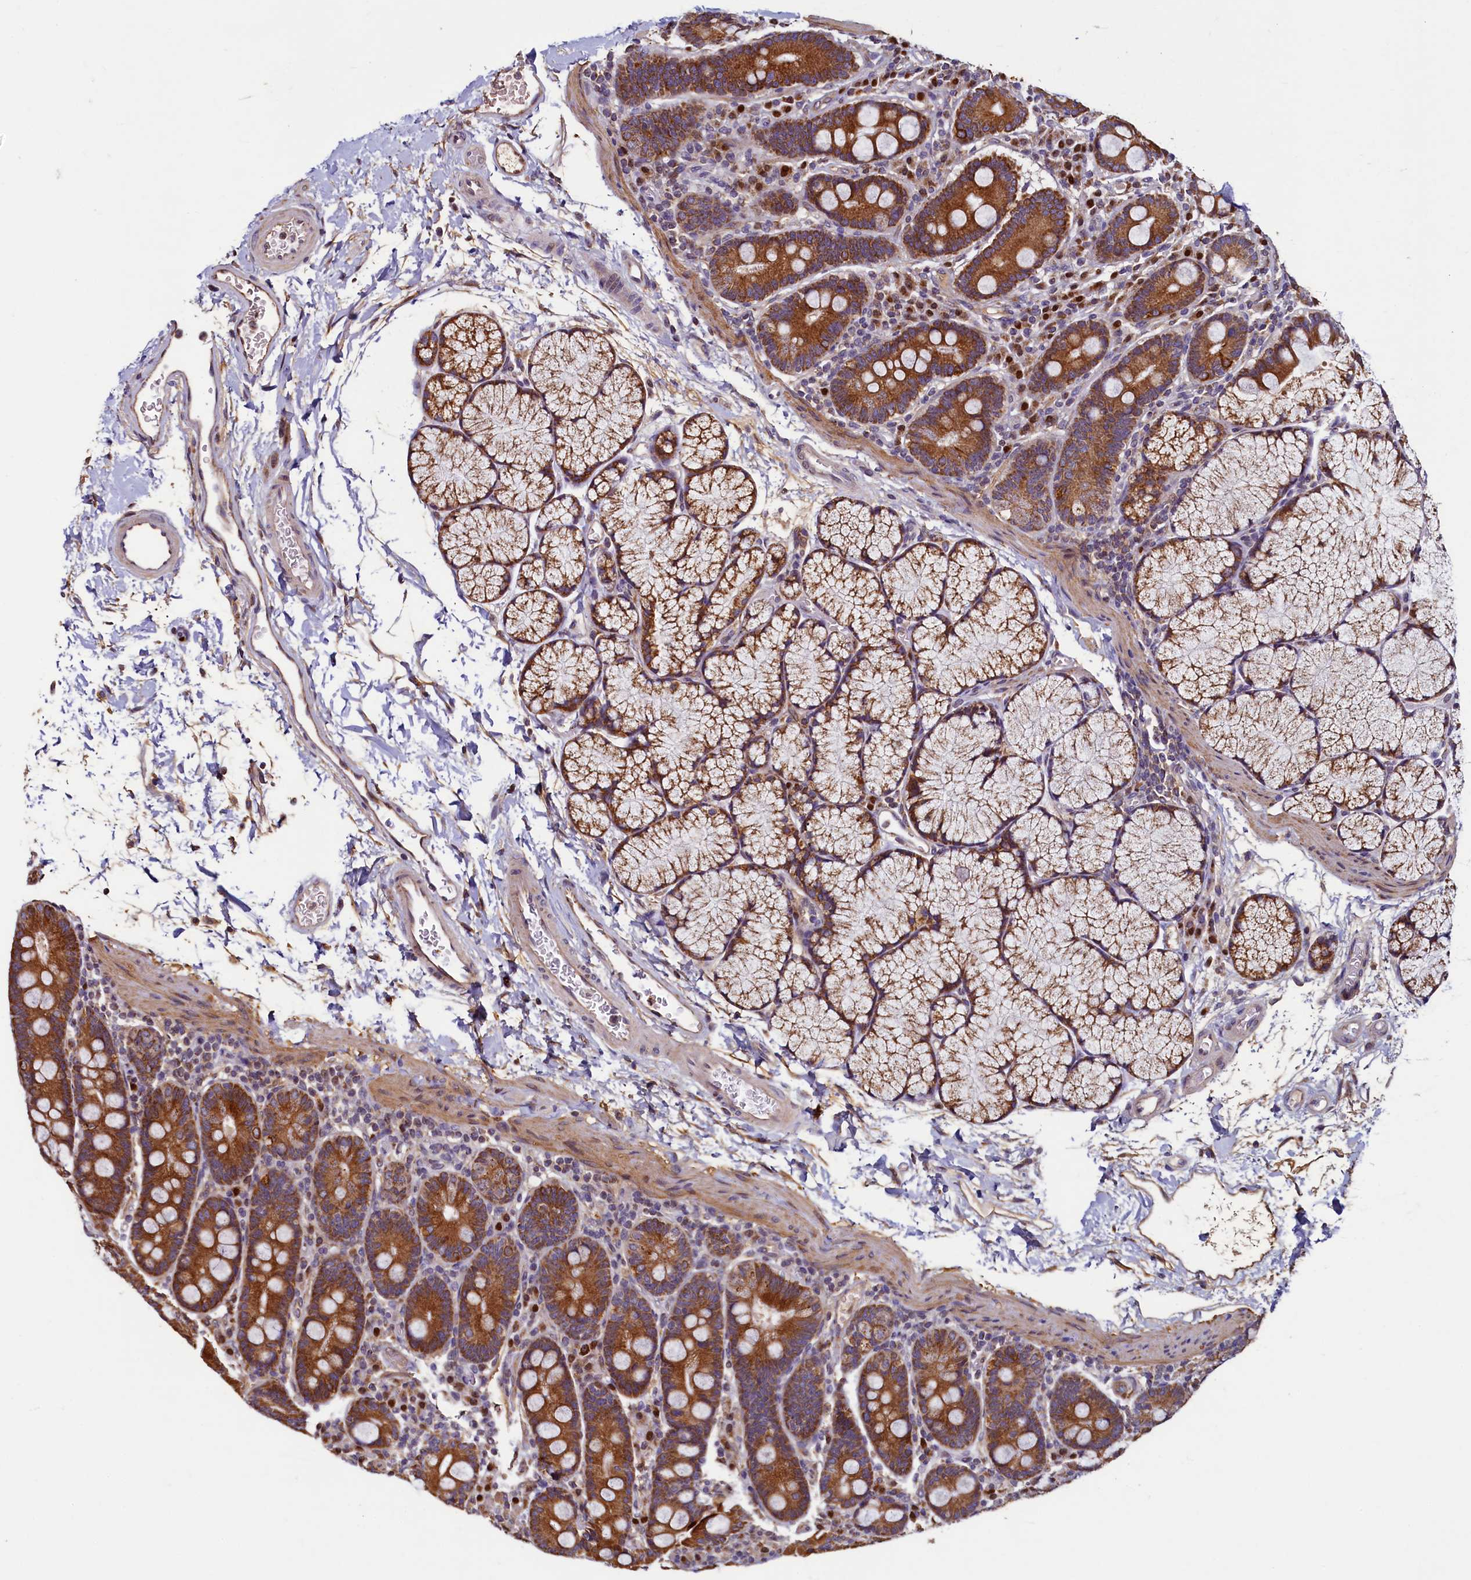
{"staining": {"intensity": "strong", "quantity": ">75%", "location": "cytoplasmic/membranous"}, "tissue": "duodenum", "cell_type": "Glandular cells", "image_type": "normal", "snomed": [{"axis": "morphology", "description": "Normal tissue, NOS"}, {"axis": "topography", "description": "Duodenum"}], "caption": "Strong cytoplasmic/membranous protein staining is identified in about >75% of glandular cells in duodenum.", "gene": "NCKAP5L", "patient": {"sex": "male", "age": 35}}